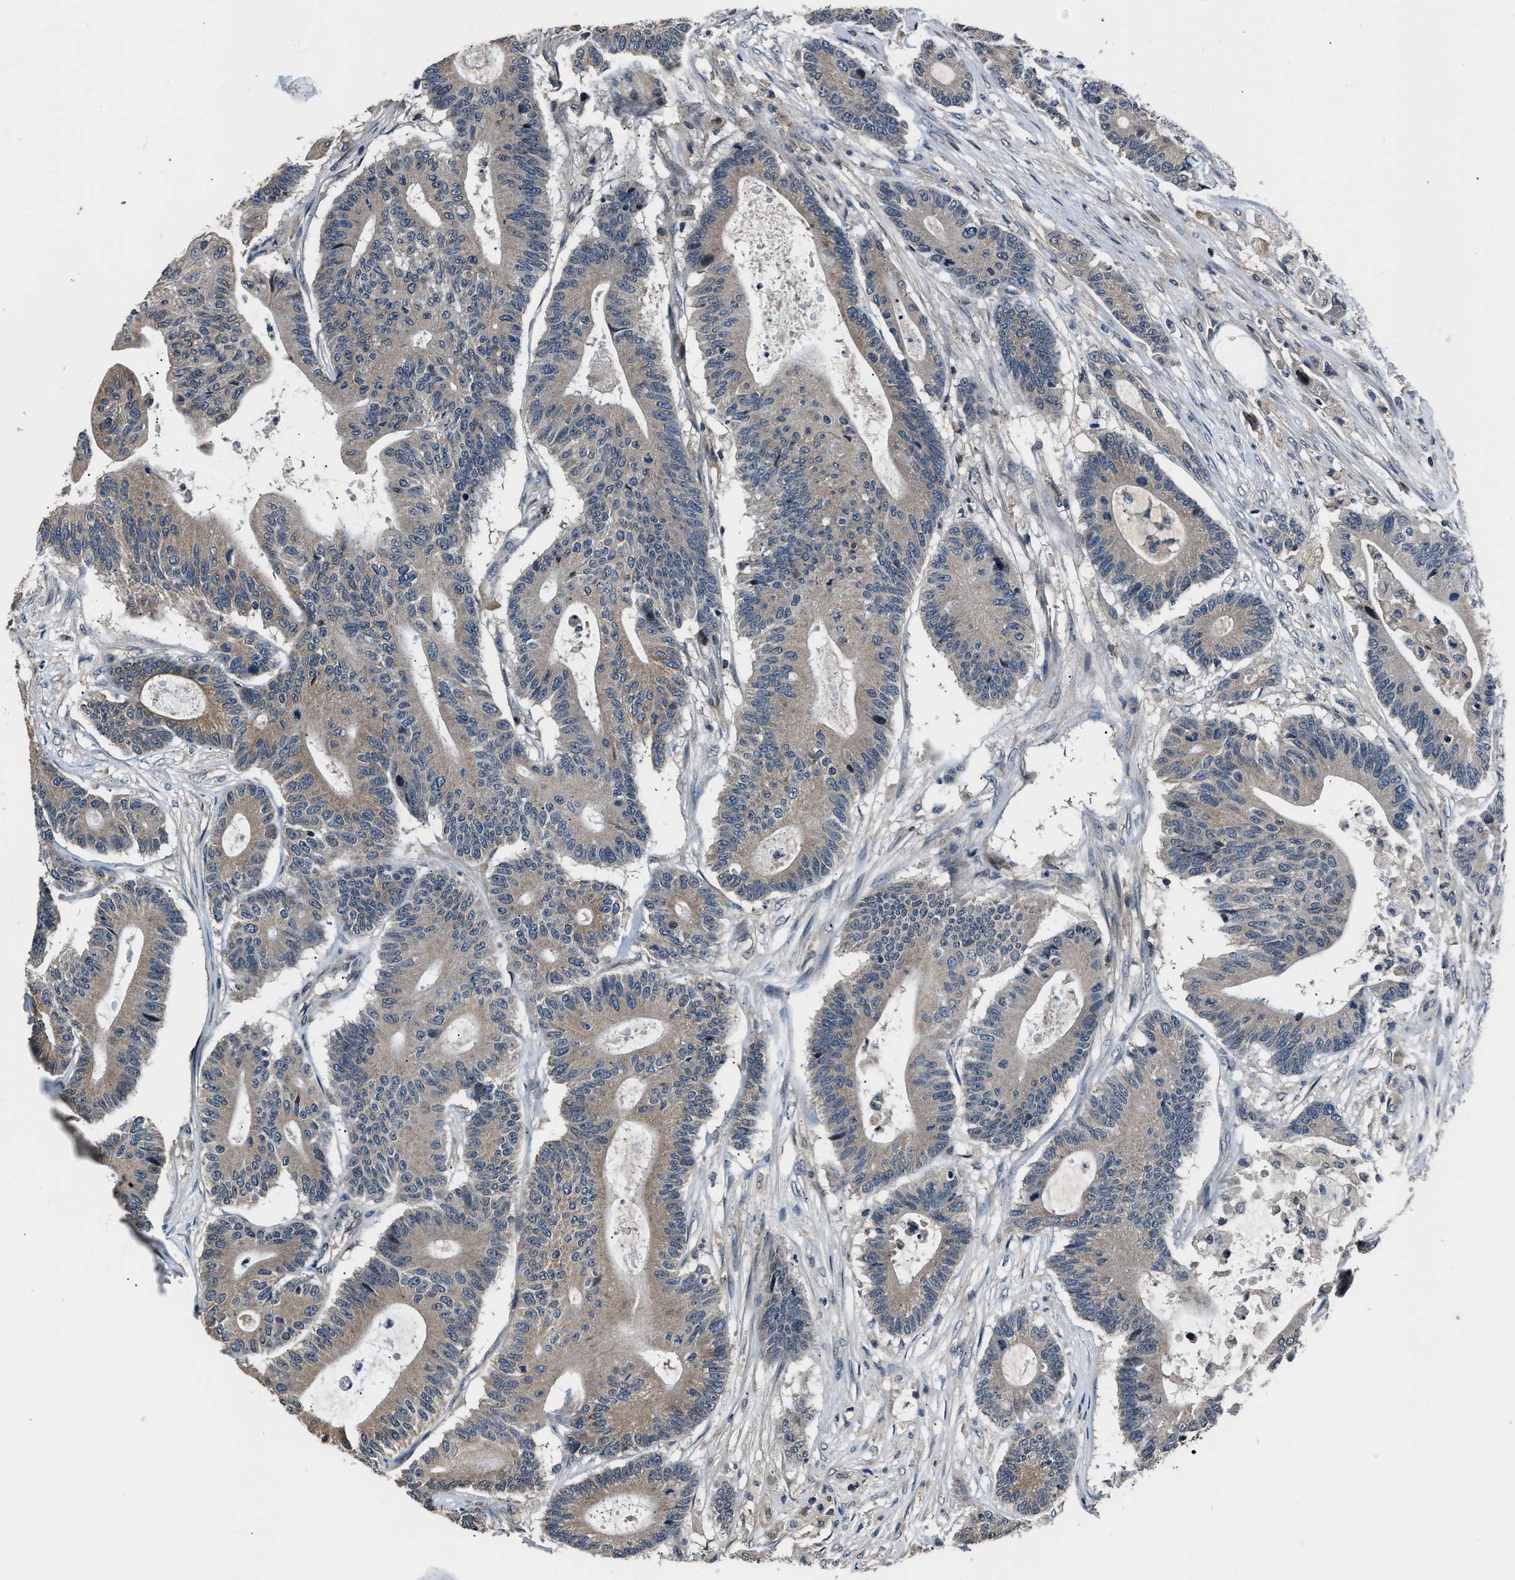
{"staining": {"intensity": "weak", "quantity": "<25%", "location": "cytoplasmic/membranous"}, "tissue": "colorectal cancer", "cell_type": "Tumor cells", "image_type": "cancer", "snomed": [{"axis": "morphology", "description": "Adenocarcinoma, NOS"}, {"axis": "topography", "description": "Colon"}], "caption": "A photomicrograph of colorectal cancer stained for a protein displays no brown staining in tumor cells. Nuclei are stained in blue.", "gene": "TNRC18", "patient": {"sex": "female", "age": 84}}